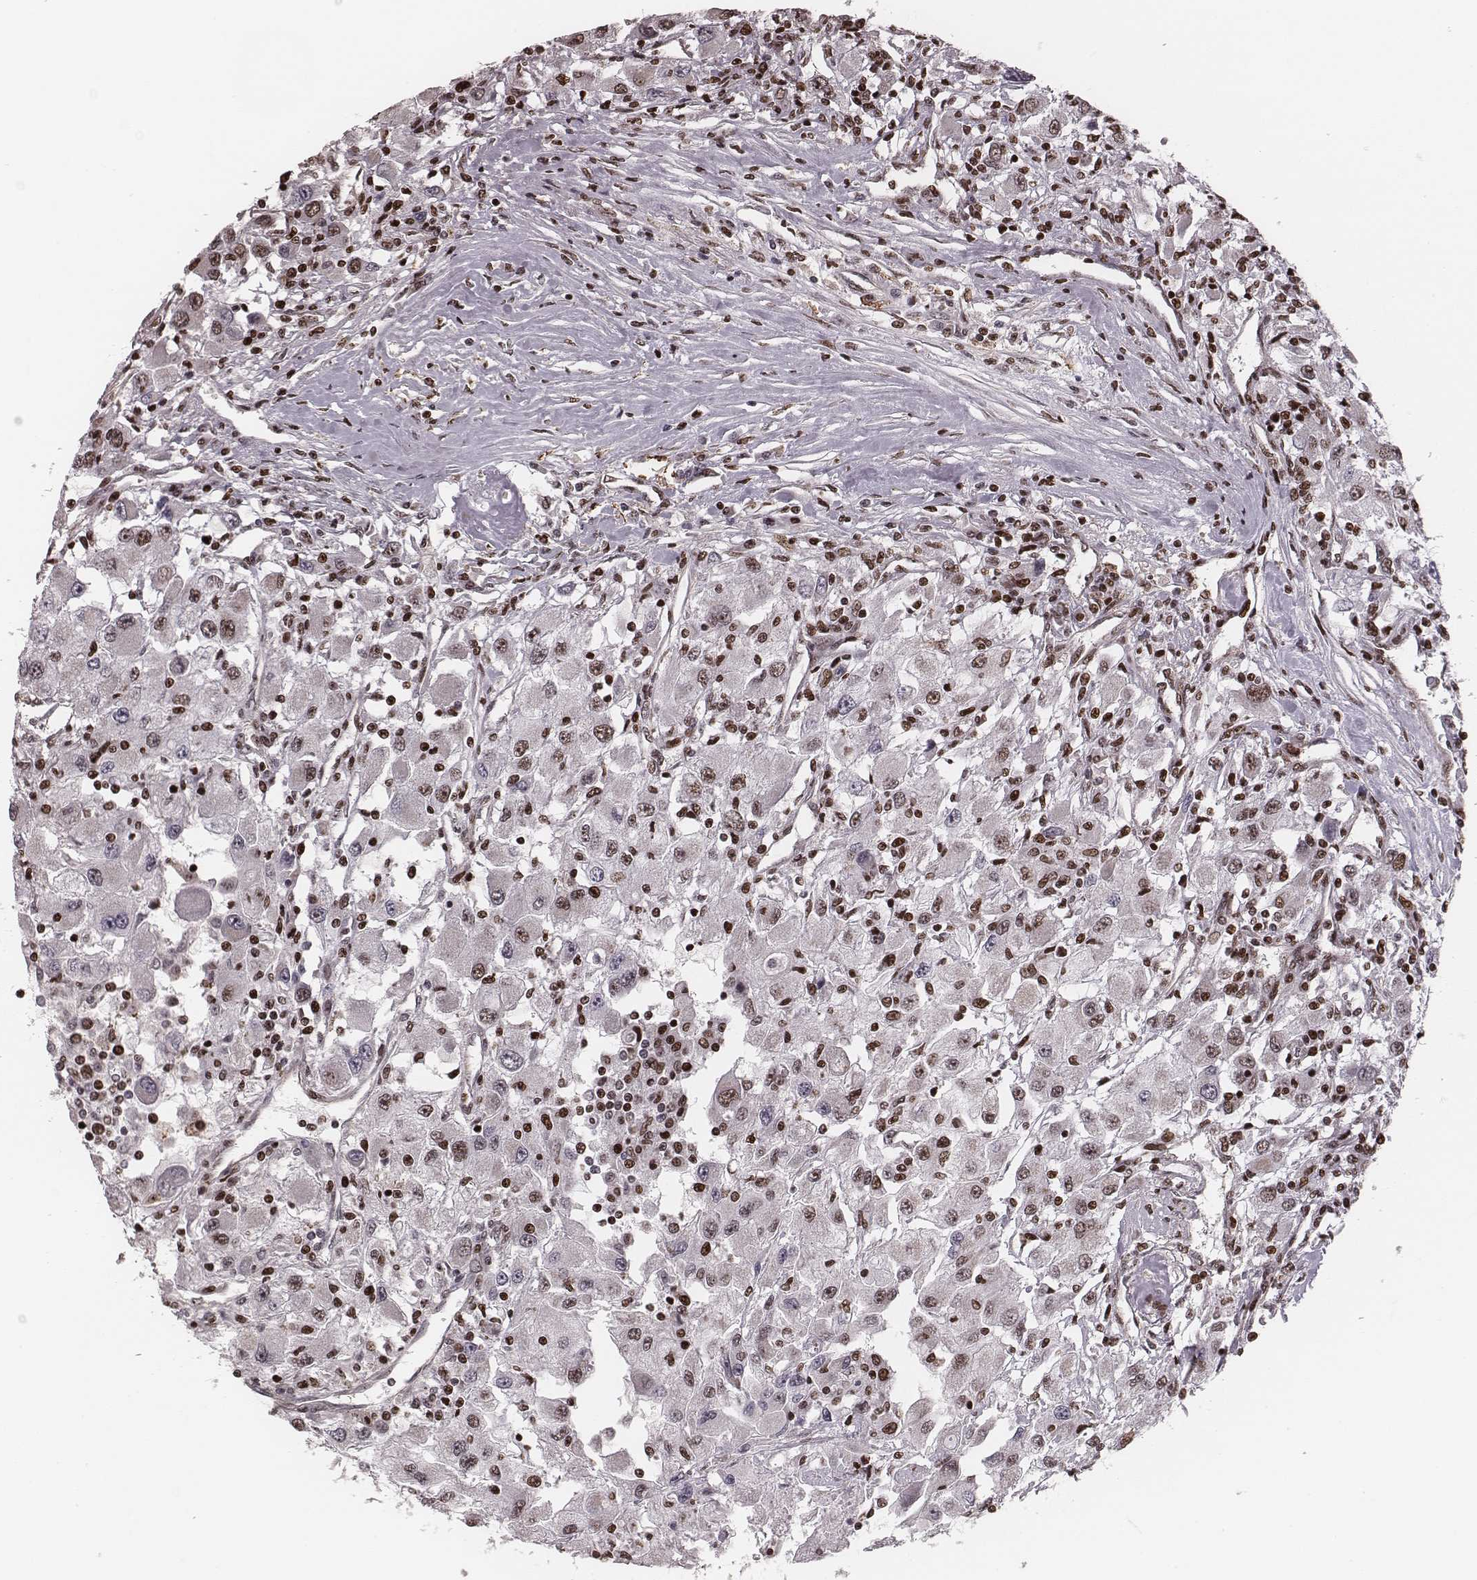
{"staining": {"intensity": "weak", "quantity": "25%-75%", "location": "nuclear"}, "tissue": "renal cancer", "cell_type": "Tumor cells", "image_type": "cancer", "snomed": [{"axis": "morphology", "description": "Adenocarcinoma, NOS"}, {"axis": "topography", "description": "Kidney"}], "caption": "Immunohistochemistry (IHC) (DAB (3,3'-diaminobenzidine)) staining of human renal cancer exhibits weak nuclear protein positivity in about 25%-75% of tumor cells.", "gene": "VRK3", "patient": {"sex": "female", "age": 67}}